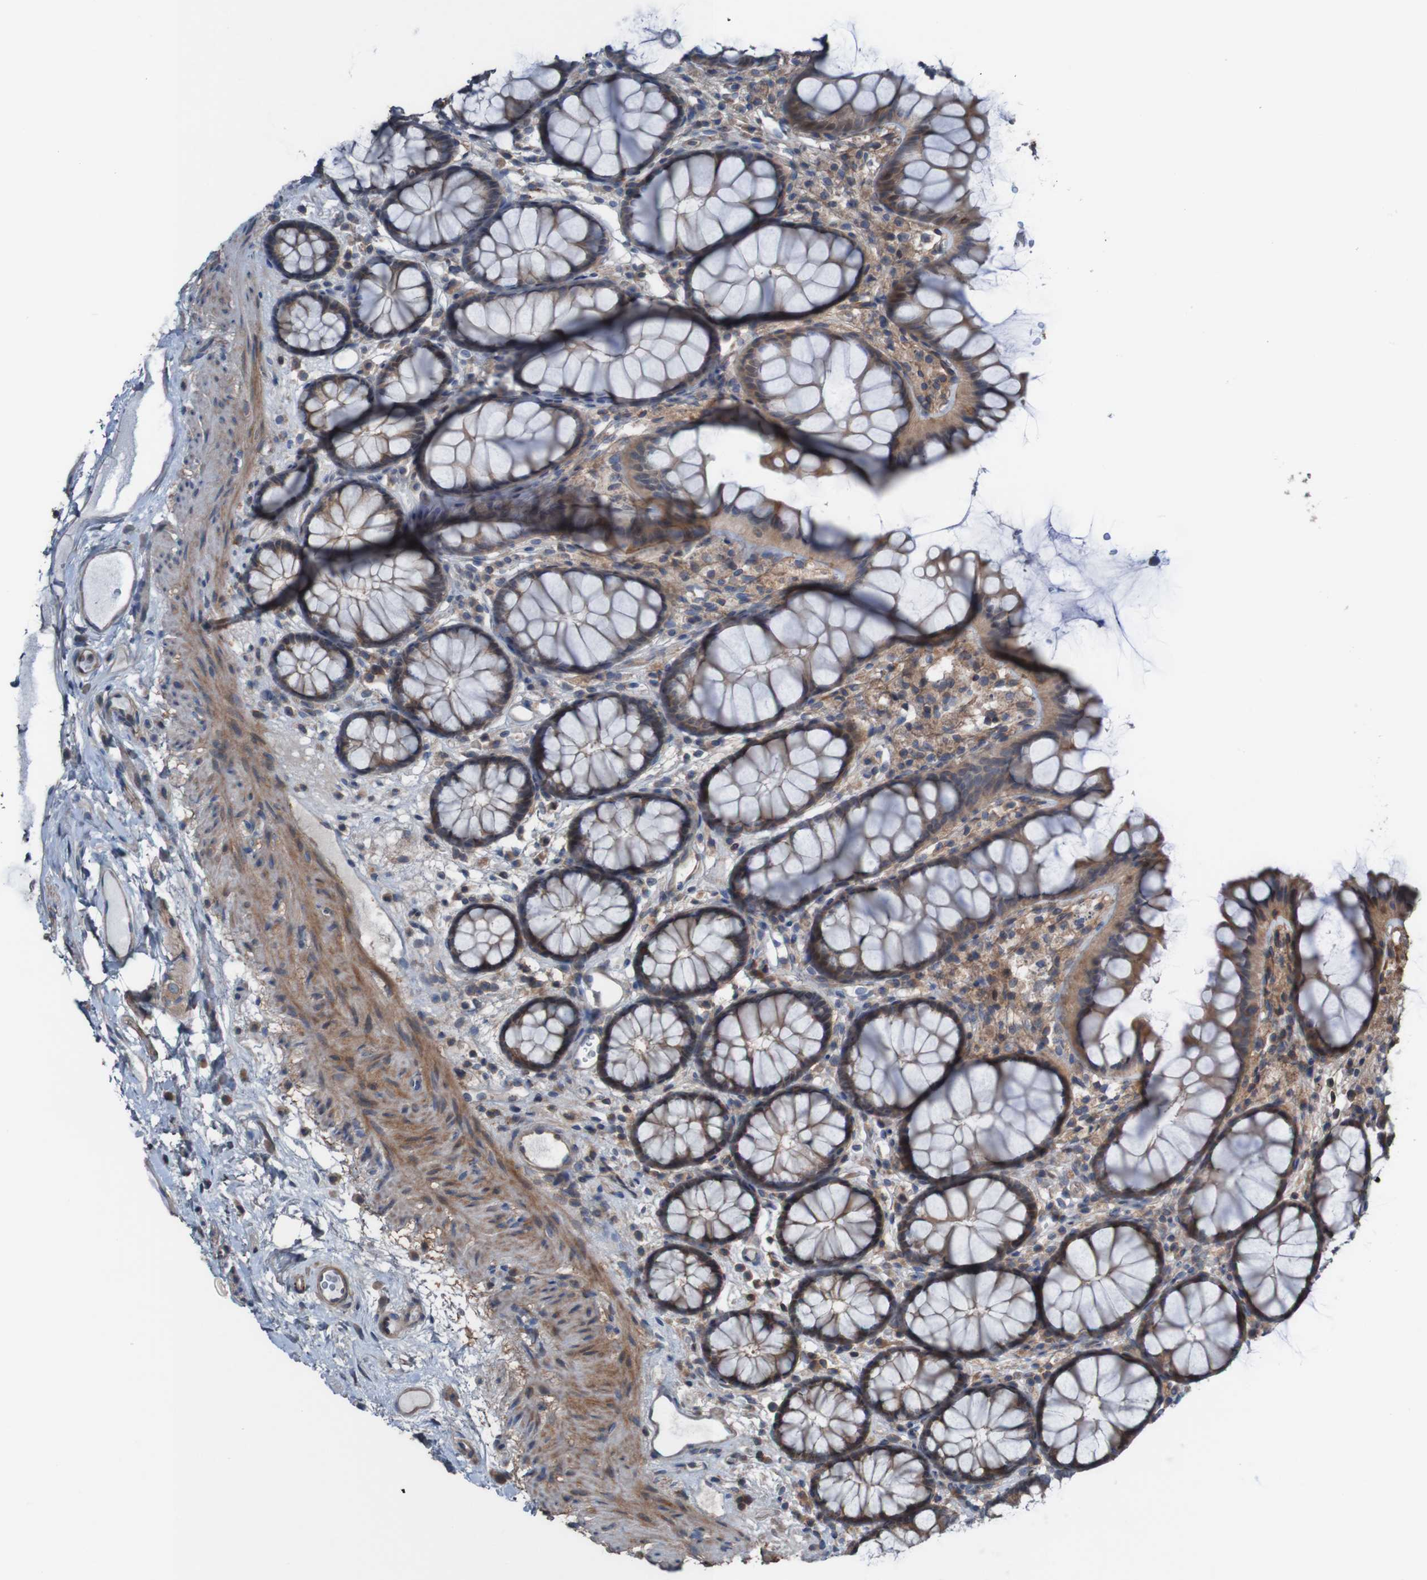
{"staining": {"intensity": "moderate", "quantity": ">75%", "location": "cytoplasmic/membranous"}, "tissue": "colon", "cell_type": "Endothelial cells", "image_type": "normal", "snomed": [{"axis": "morphology", "description": "Normal tissue, NOS"}, {"axis": "topography", "description": "Colon"}], "caption": "About >75% of endothelial cells in normal human colon reveal moderate cytoplasmic/membranous protein expression as visualized by brown immunohistochemical staining.", "gene": "PDGFB", "patient": {"sex": "female", "age": 55}}